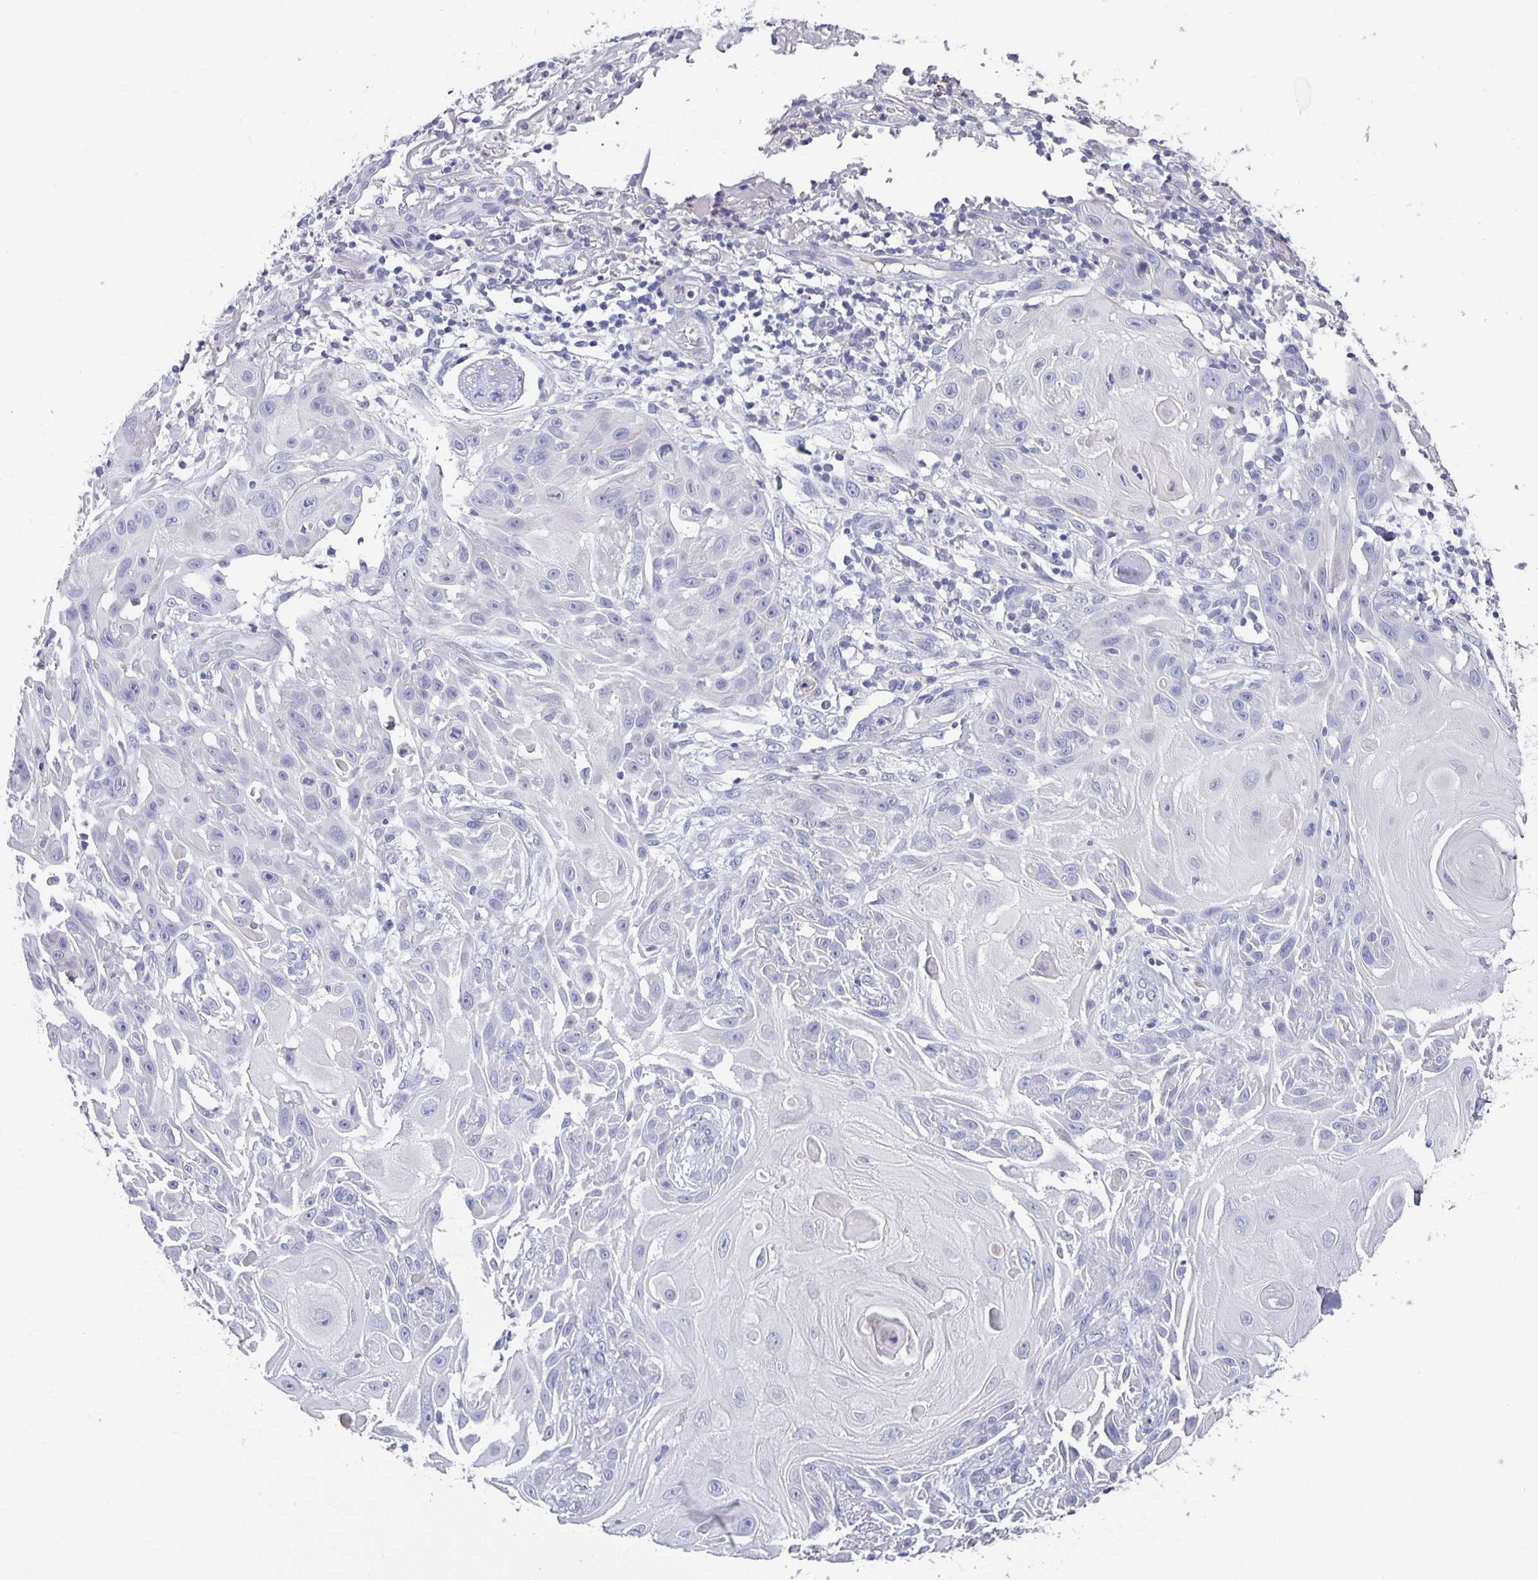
{"staining": {"intensity": "negative", "quantity": "none", "location": "none"}, "tissue": "skin cancer", "cell_type": "Tumor cells", "image_type": "cancer", "snomed": [{"axis": "morphology", "description": "Squamous cell carcinoma, NOS"}, {"axis": "topography", "description": "Skin"}], "caption": "Tumor cells show no significant staining in squamous cell carcinoma (skin).", "gene": "GDF15", "patient": {"sex": "female", "age": 91}}